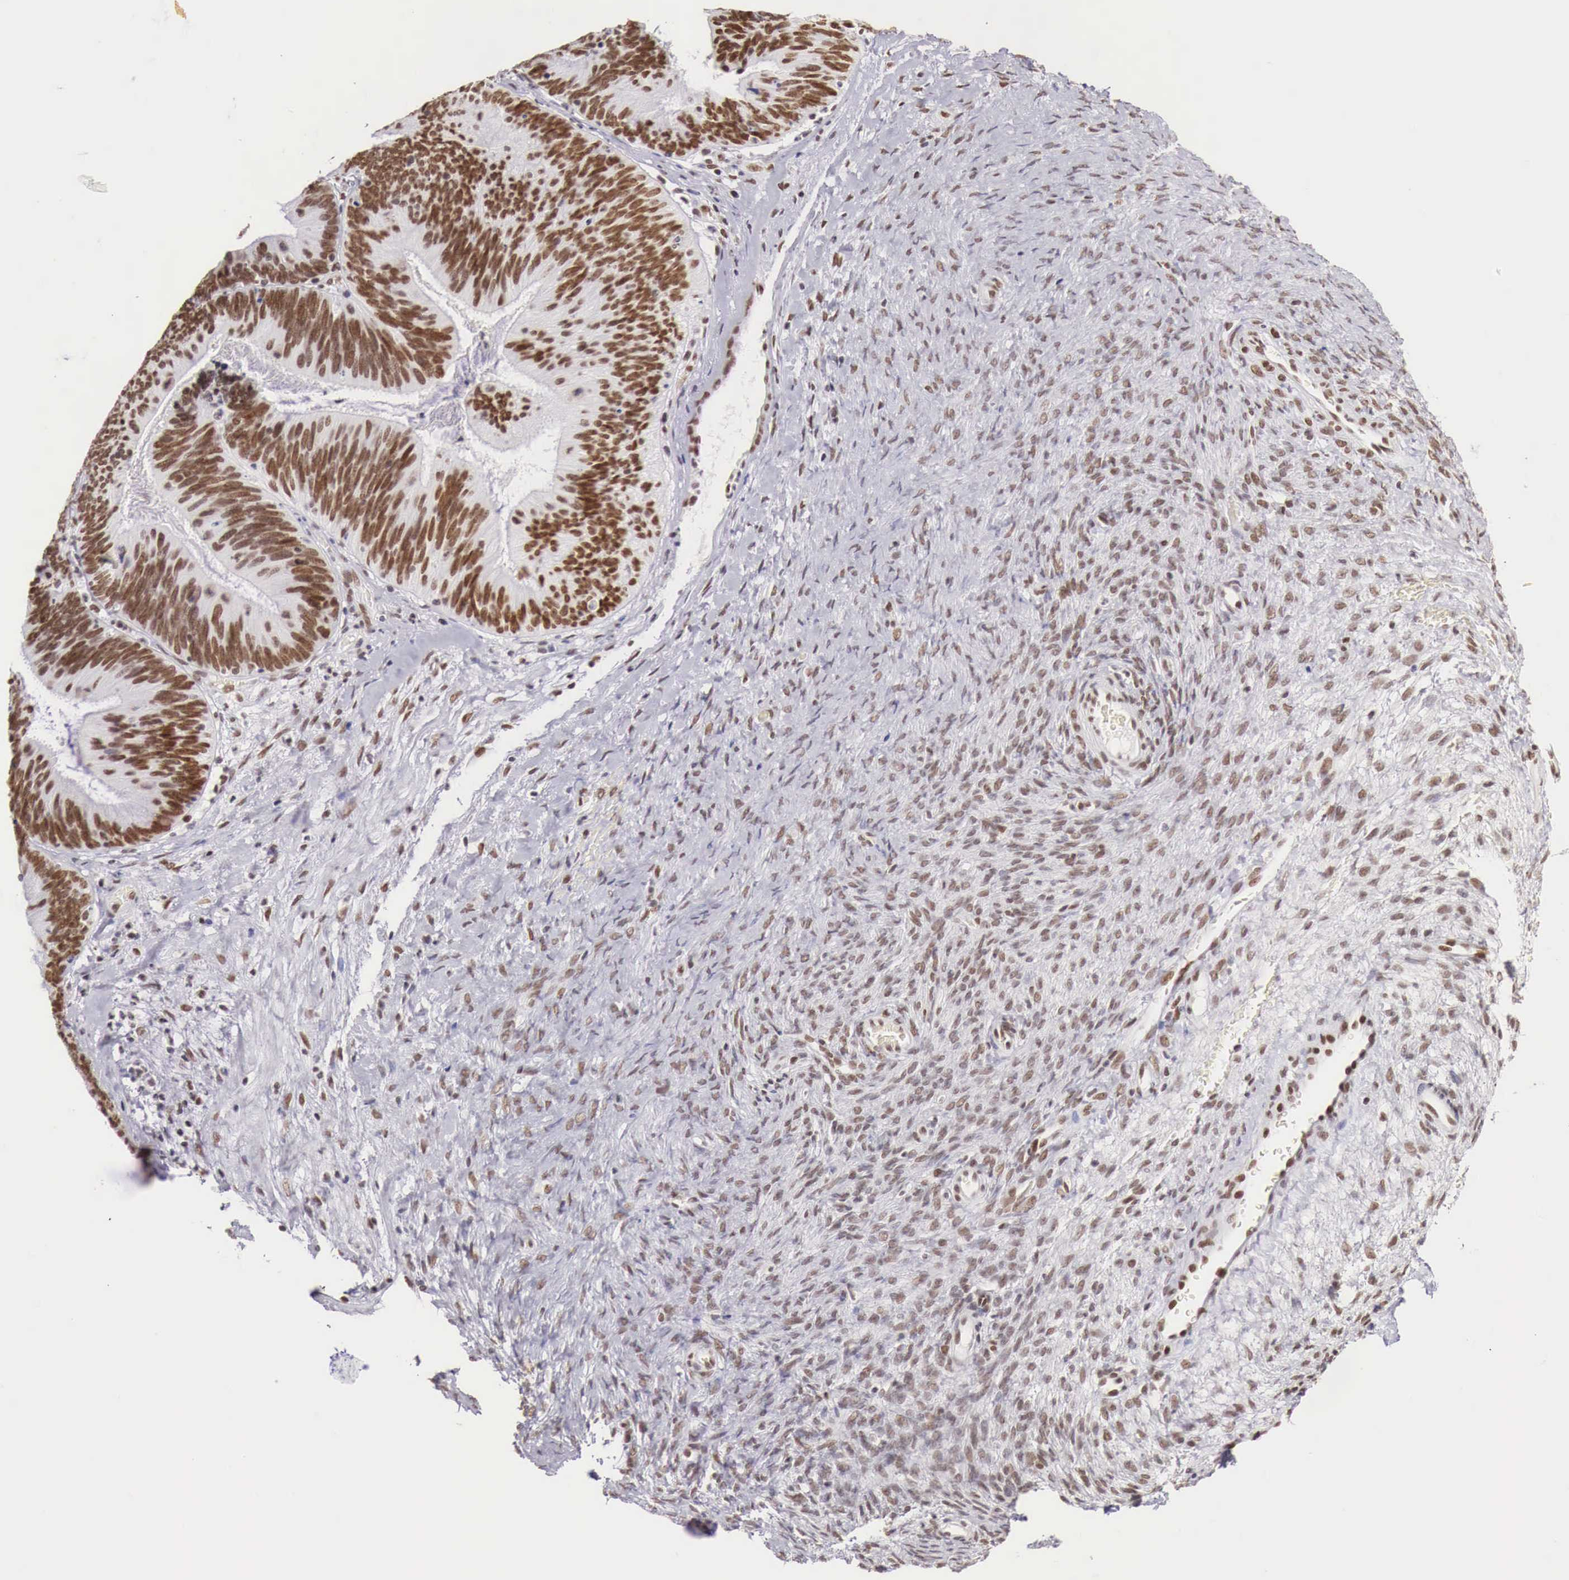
{"staining": {"intensity": "strong", "quantity": ">75%", "location": "nuclear"}, "tissue": "ovarian cancer", "cell_type": "Tumor cells", "image_type": "cancer", "snomed": [{"axis": "morphology", "description": "Carcinoma, endometroid"}, {"axis": "topography", "description": "Ovary"}], "caption": "Ovarian cancer stained with IHC reveals strong nuclear staining in approximately >75% of tumor cells. (Brightfield microscopy of DAB IHC at high magnification).", "gene": "PHF14", "patient": {"sex": "female", "age": 52}}